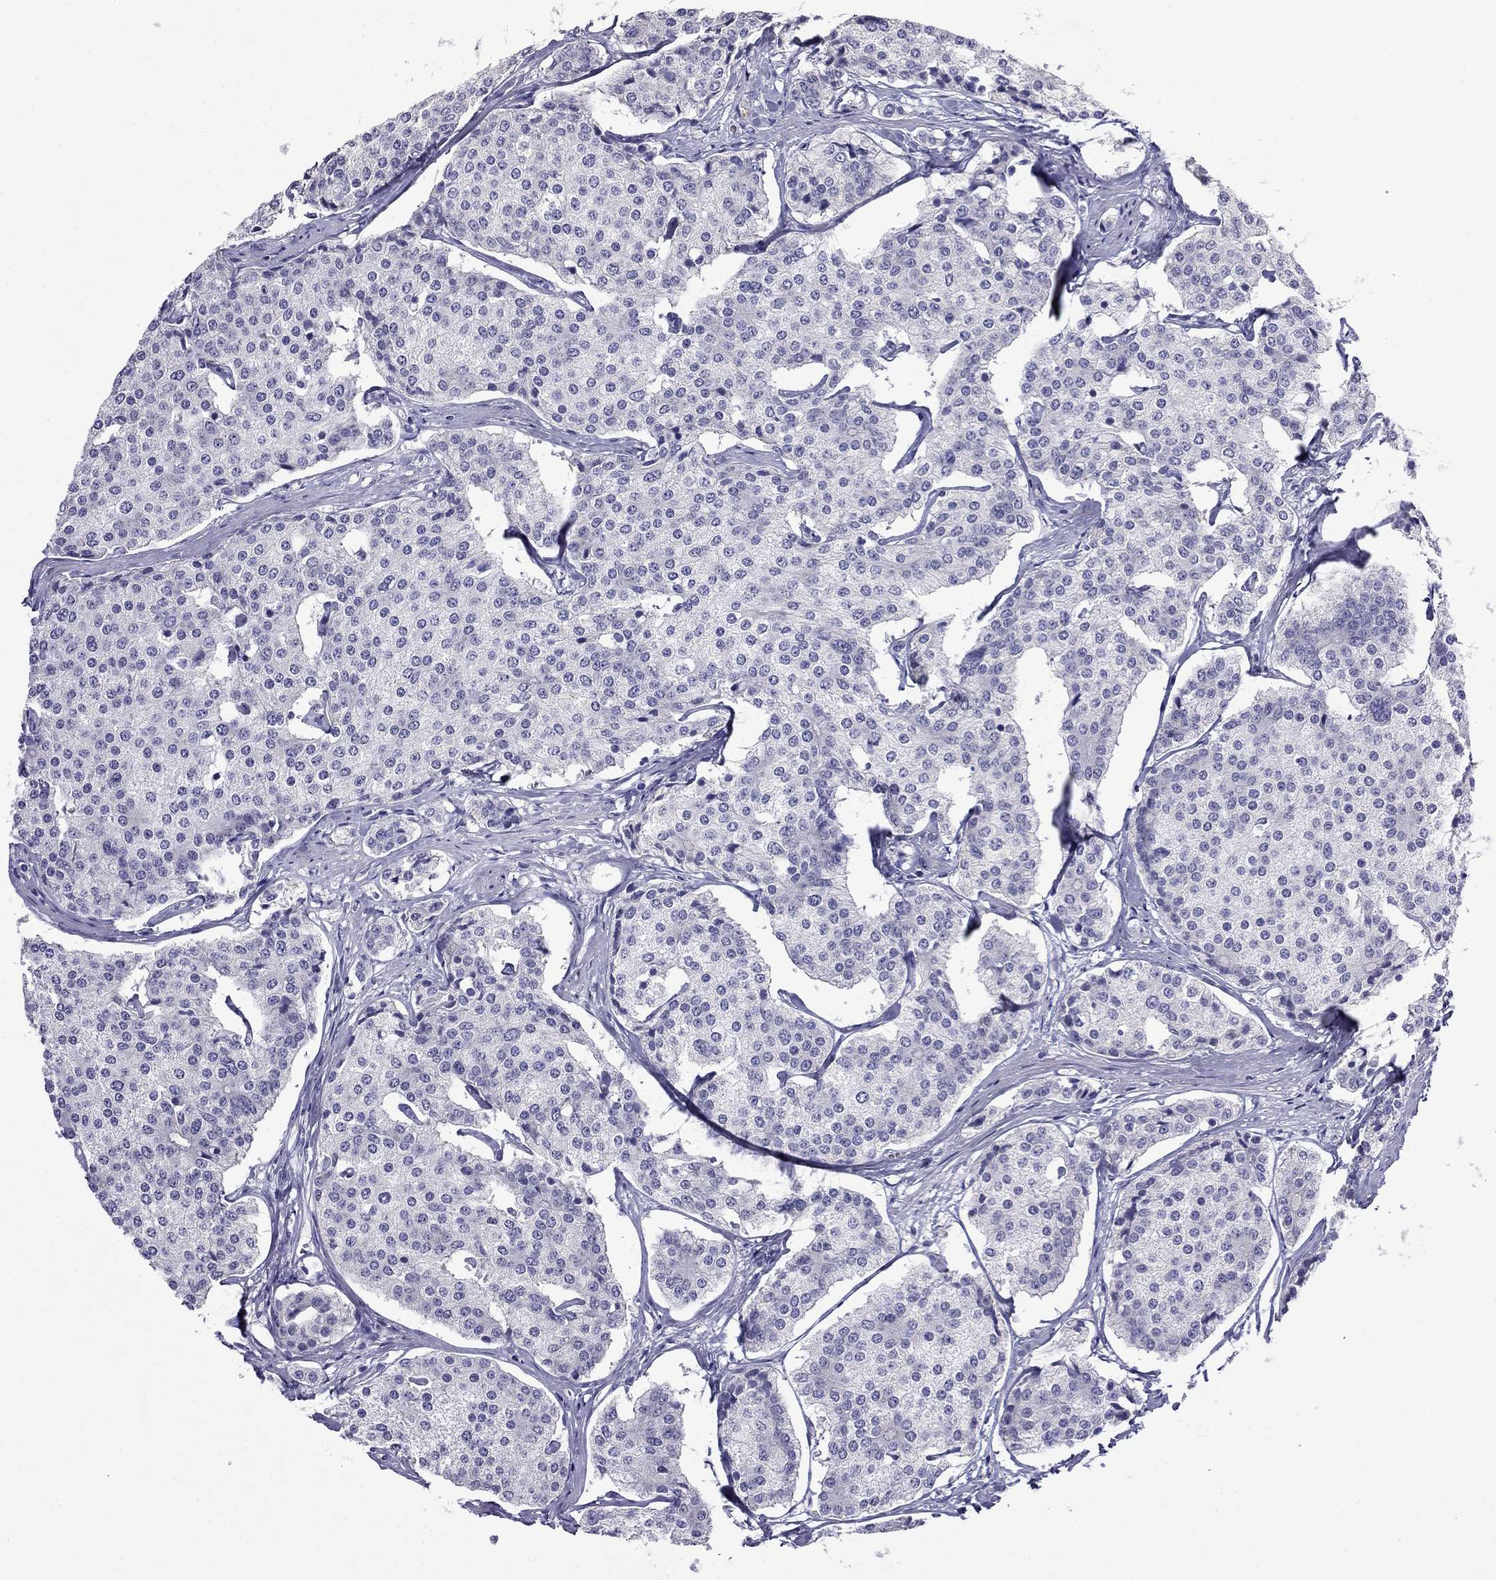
{"staining": {"intensity": "negative", "quantity": "none", "location": "none"}, "tissue": "carcinoid", "cell_type": "Tumor cells", "image_type": "cancer", "snomed": [{"axis": "morphology", "description": "Carcinoid, malignant, NOS"}, {"axis": "topography", "description": "Small intestine"}], "caption": "Carcinoid was stained to show a protein in brown. There is no significant expression in tumor cells.", "gene": "MYO15A", "patient": {"sex": "female", "age": 65}}